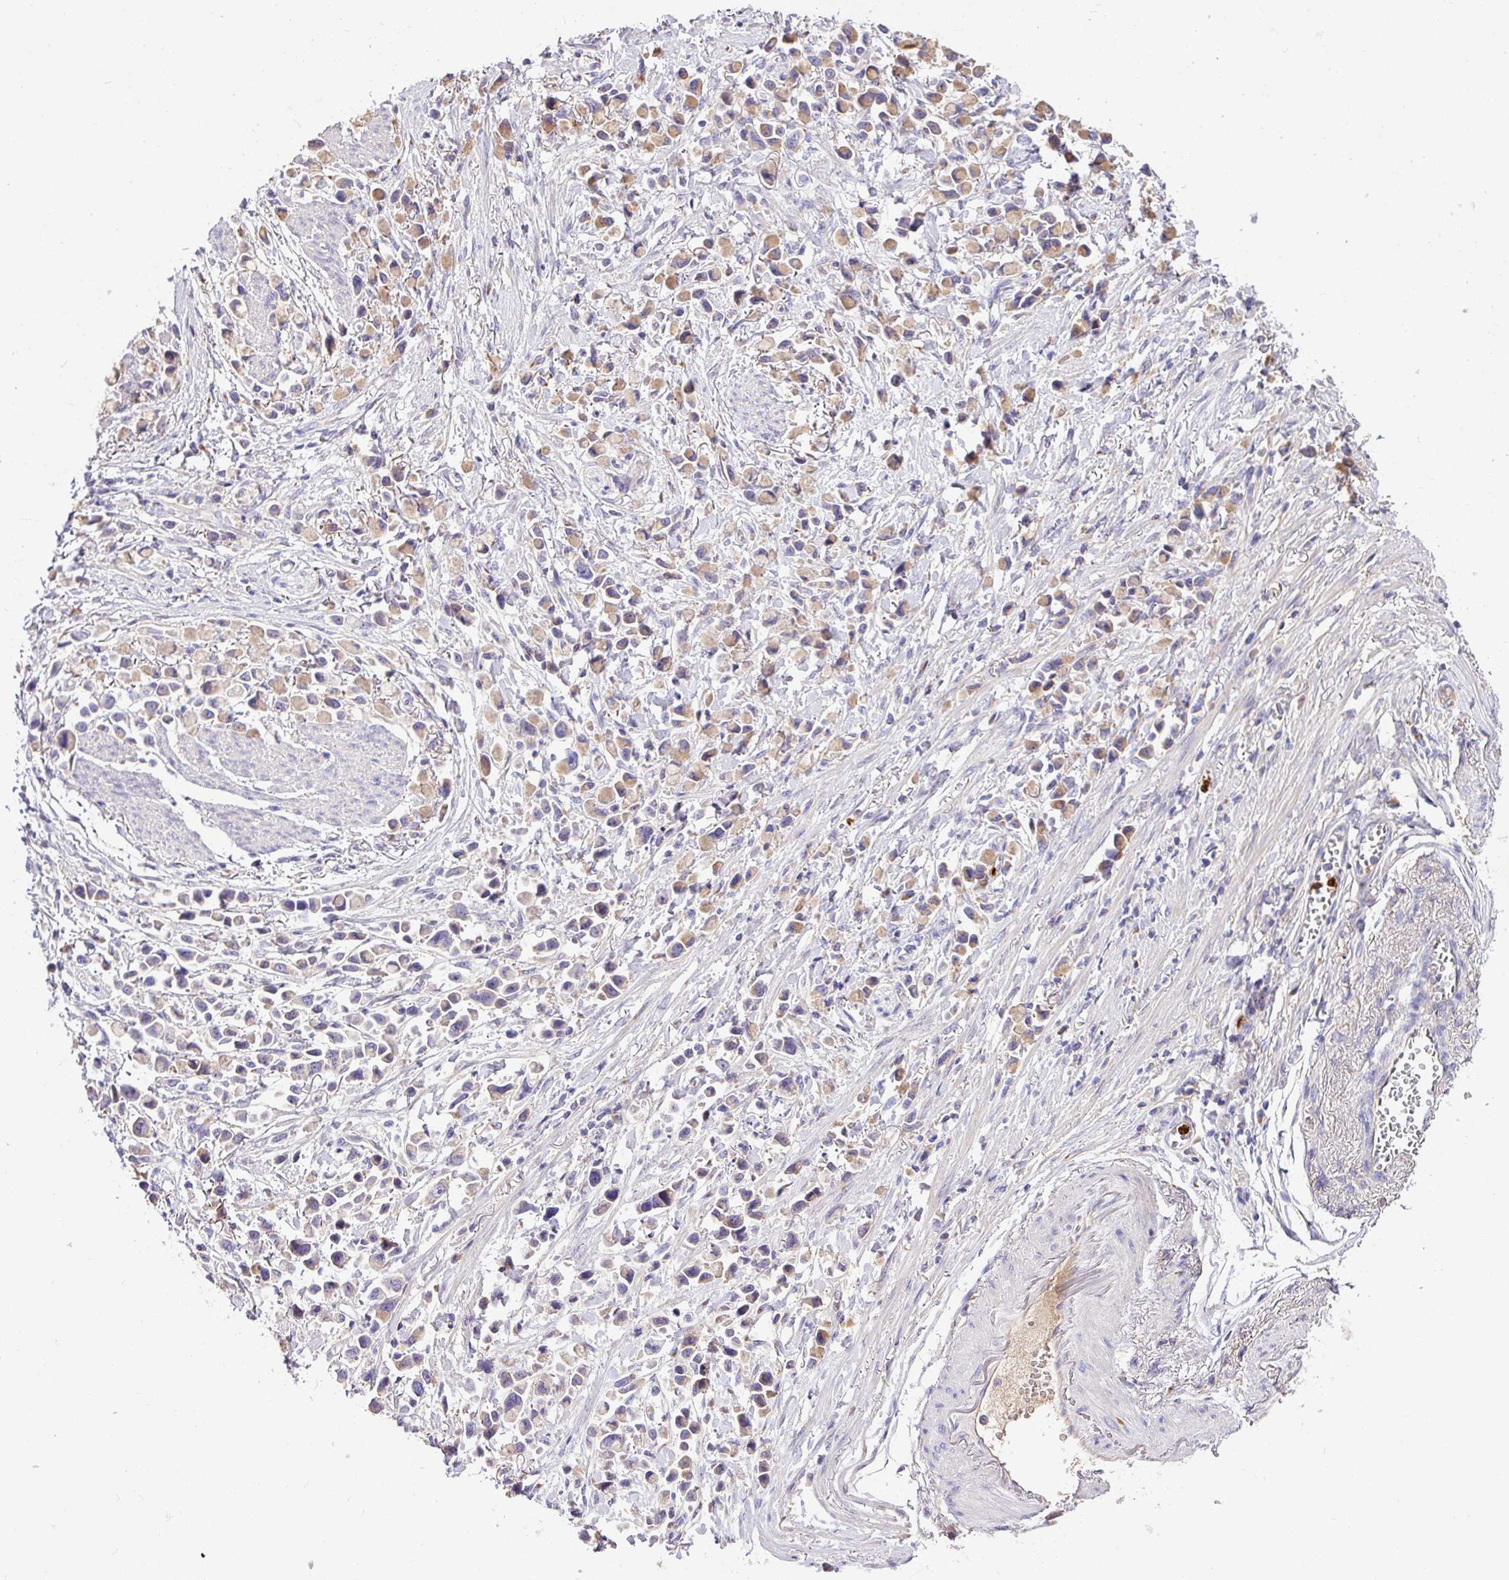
{"staining": {"intensity": "weak", "quantity": ">75%", "location": "cytoplasmic/membranous"}, "tissue": "stomach cancer", "cell_type": "Tumor cells", "image_type": "cancer", "snomed": [{"axis": "morphology", "description": "Adenocarcinoma, NOS"}, {"axis": "topography", "description": "Stomach"}], "caption": "Tumor cells show weak cytoplasmic/membranous expression in approximately >75% of cells in stomach adenocarcinoma. (IHC, brightfield microscopy, high magnification).", "gene": "CRISP3", "patient": {"sex": "female", "age": 81}}